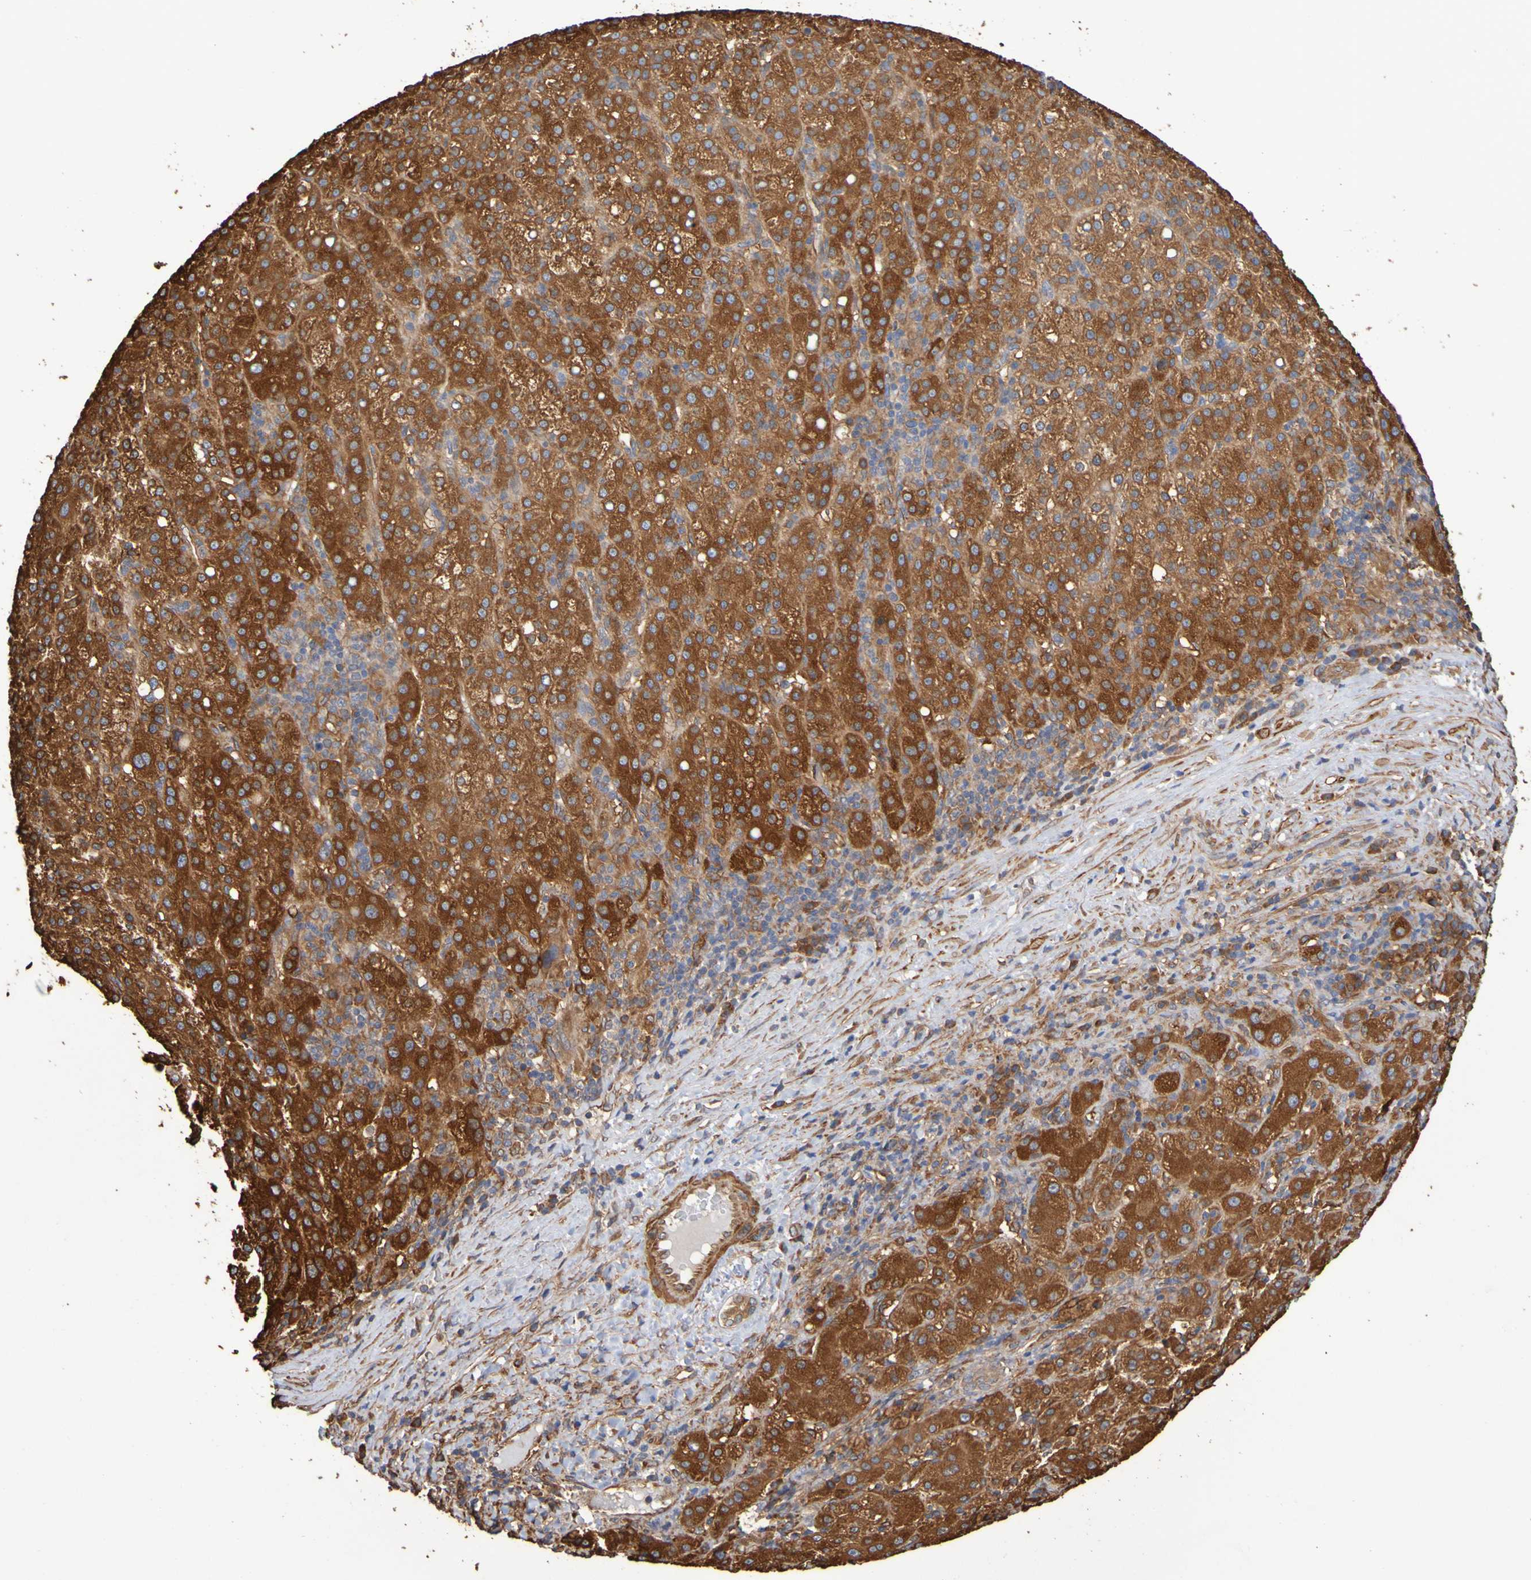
{"staining": {"intensity": "strong", "quantity": ">75%", "location": "cytoplasmic/membranous"}, "tissue": "liver cancer", "cell_type": "Tumor cells", "image_type": "cancer", "snomed": [{"axis": "morphology", "description": "Carcinoma, Hepatocellular, NOS"}, {"axis": "topography", "description": "Liver"}], "caption": "Immunohistochemistry (DAB) staining of human hepatocellular carcinoma (liver) shows strong cytoplasmic/membranous protein expression in approximately >75% of tumor cells.", "gene": "RAB11A", "patient": {"sex": "female", "age": 58}}